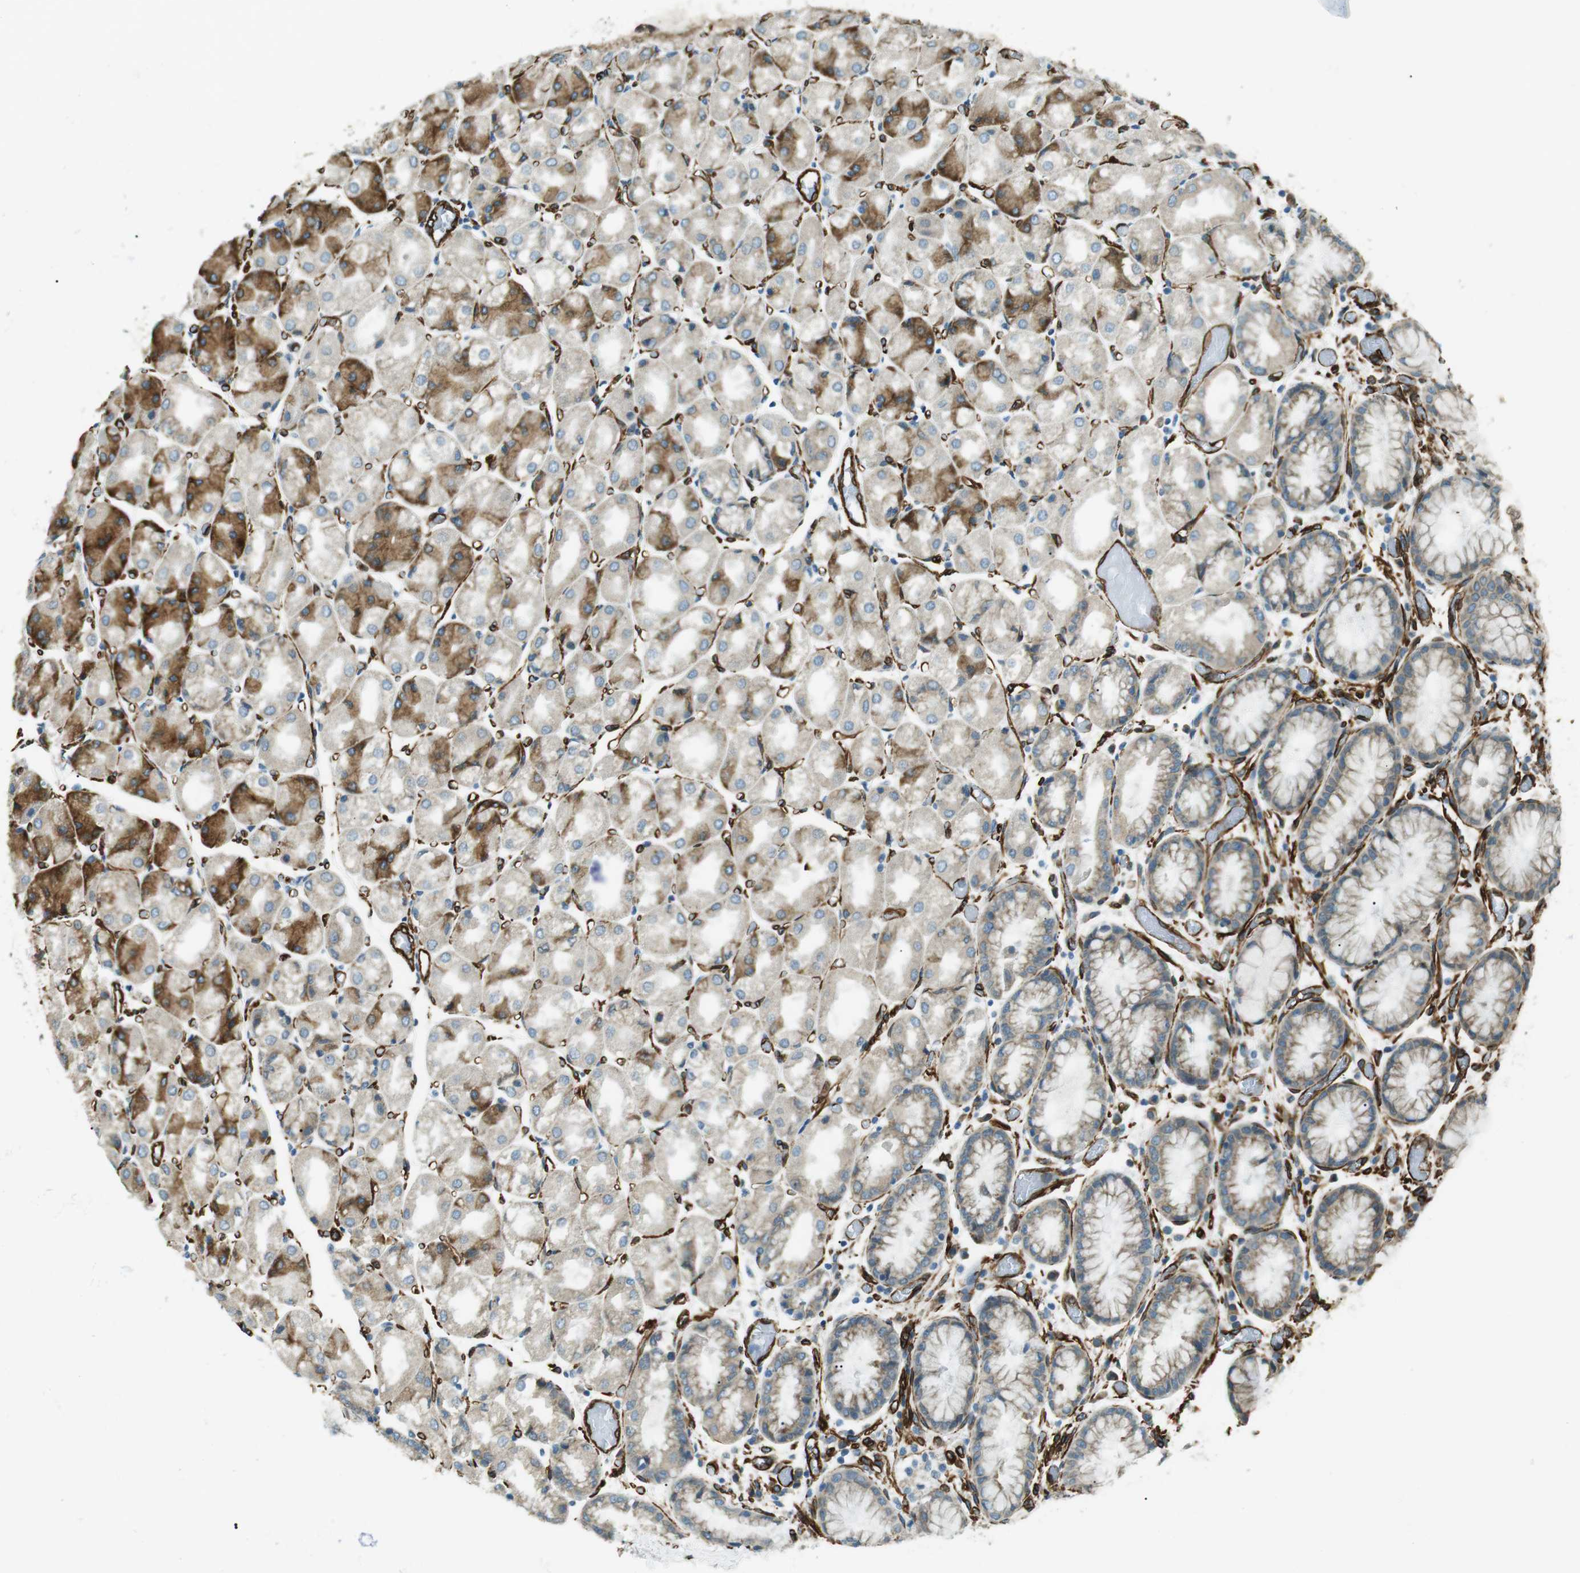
{"staining": {"intensity": "moderate", "quantity": "25%-75%", "location": "cytoplasmic/membranous"}, "tissue": "stomach", "cell_type": "Glandular cells", "image_type": "normal", "snomed": [{"axis": "morphology", "description": "Normal tissue, NOS"}, {"axis": "topography", "description": "Stomach, upper"}], "caption": "Protein expression analysis of unremarkable human stomach reveals moderate cytoplasmic/membranous expression in approximately 25%-75% of glandular cells. (IHC, brightfield microscopy, high magnification).", "gene": "ODR4", "patient": {"sex": "male", "age": 72}}